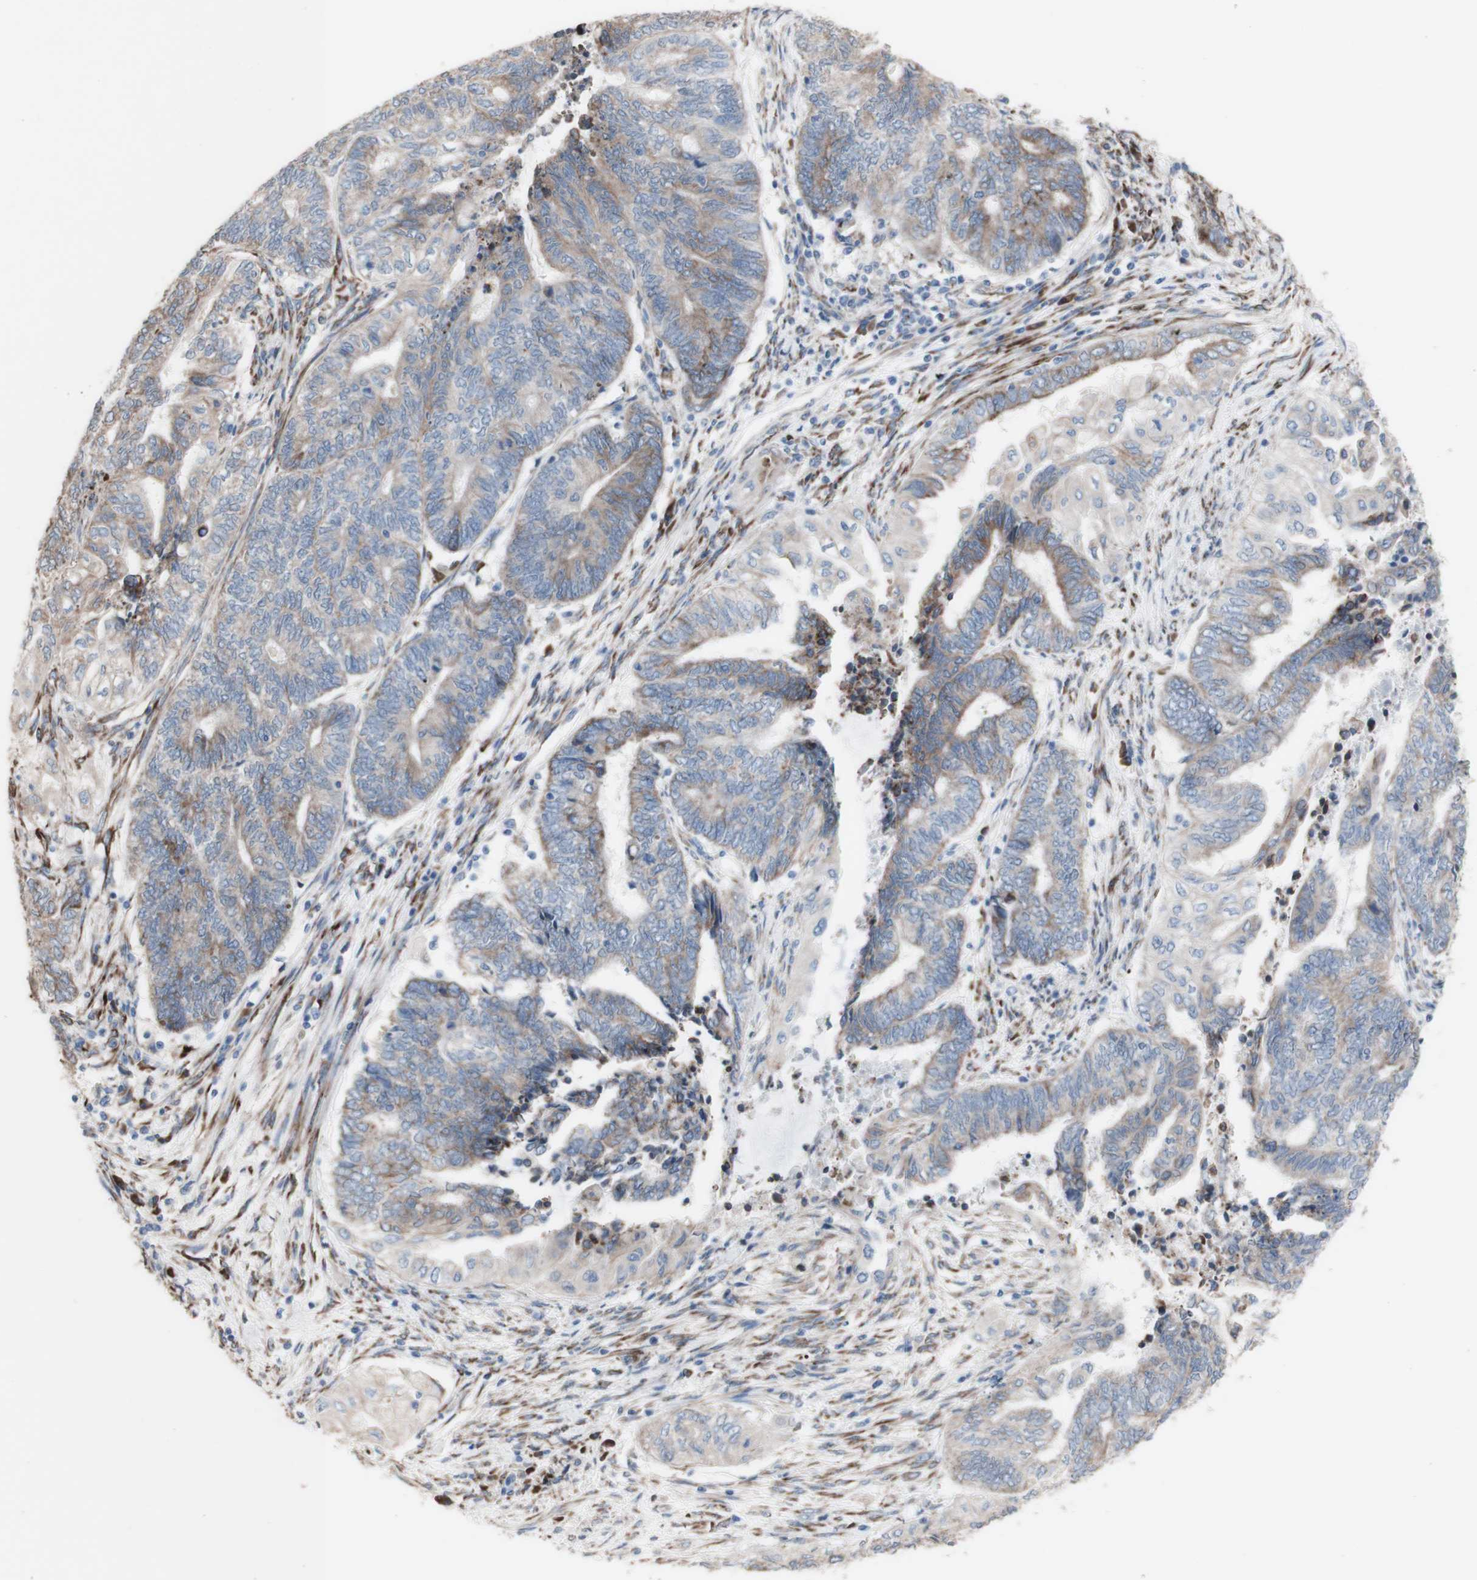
{"staining": {"intensity": "weak", "quantity": "25%-75%", "location": "cytoplasmic/membranous"}, "tissue": "endometrial cancer", "cell_type": "Tumor cells", "image_type": "cancer", "snomed": [{"axis": "morphology", "description": "Adenocarcinoma, NOS"}, {"axis": "topography", "description": "Uterus"}, {"axis": "topography", "description": "Endometrium"}], "caption": "Tumor cells demonstrate low levels of weak cytoplasmic/membranous expression in approximately 25%-75% of cells in human endometrial adenocarcinoma.", "gene": "AGPAT5", "patient": {"sex": "female", "age": 70}}